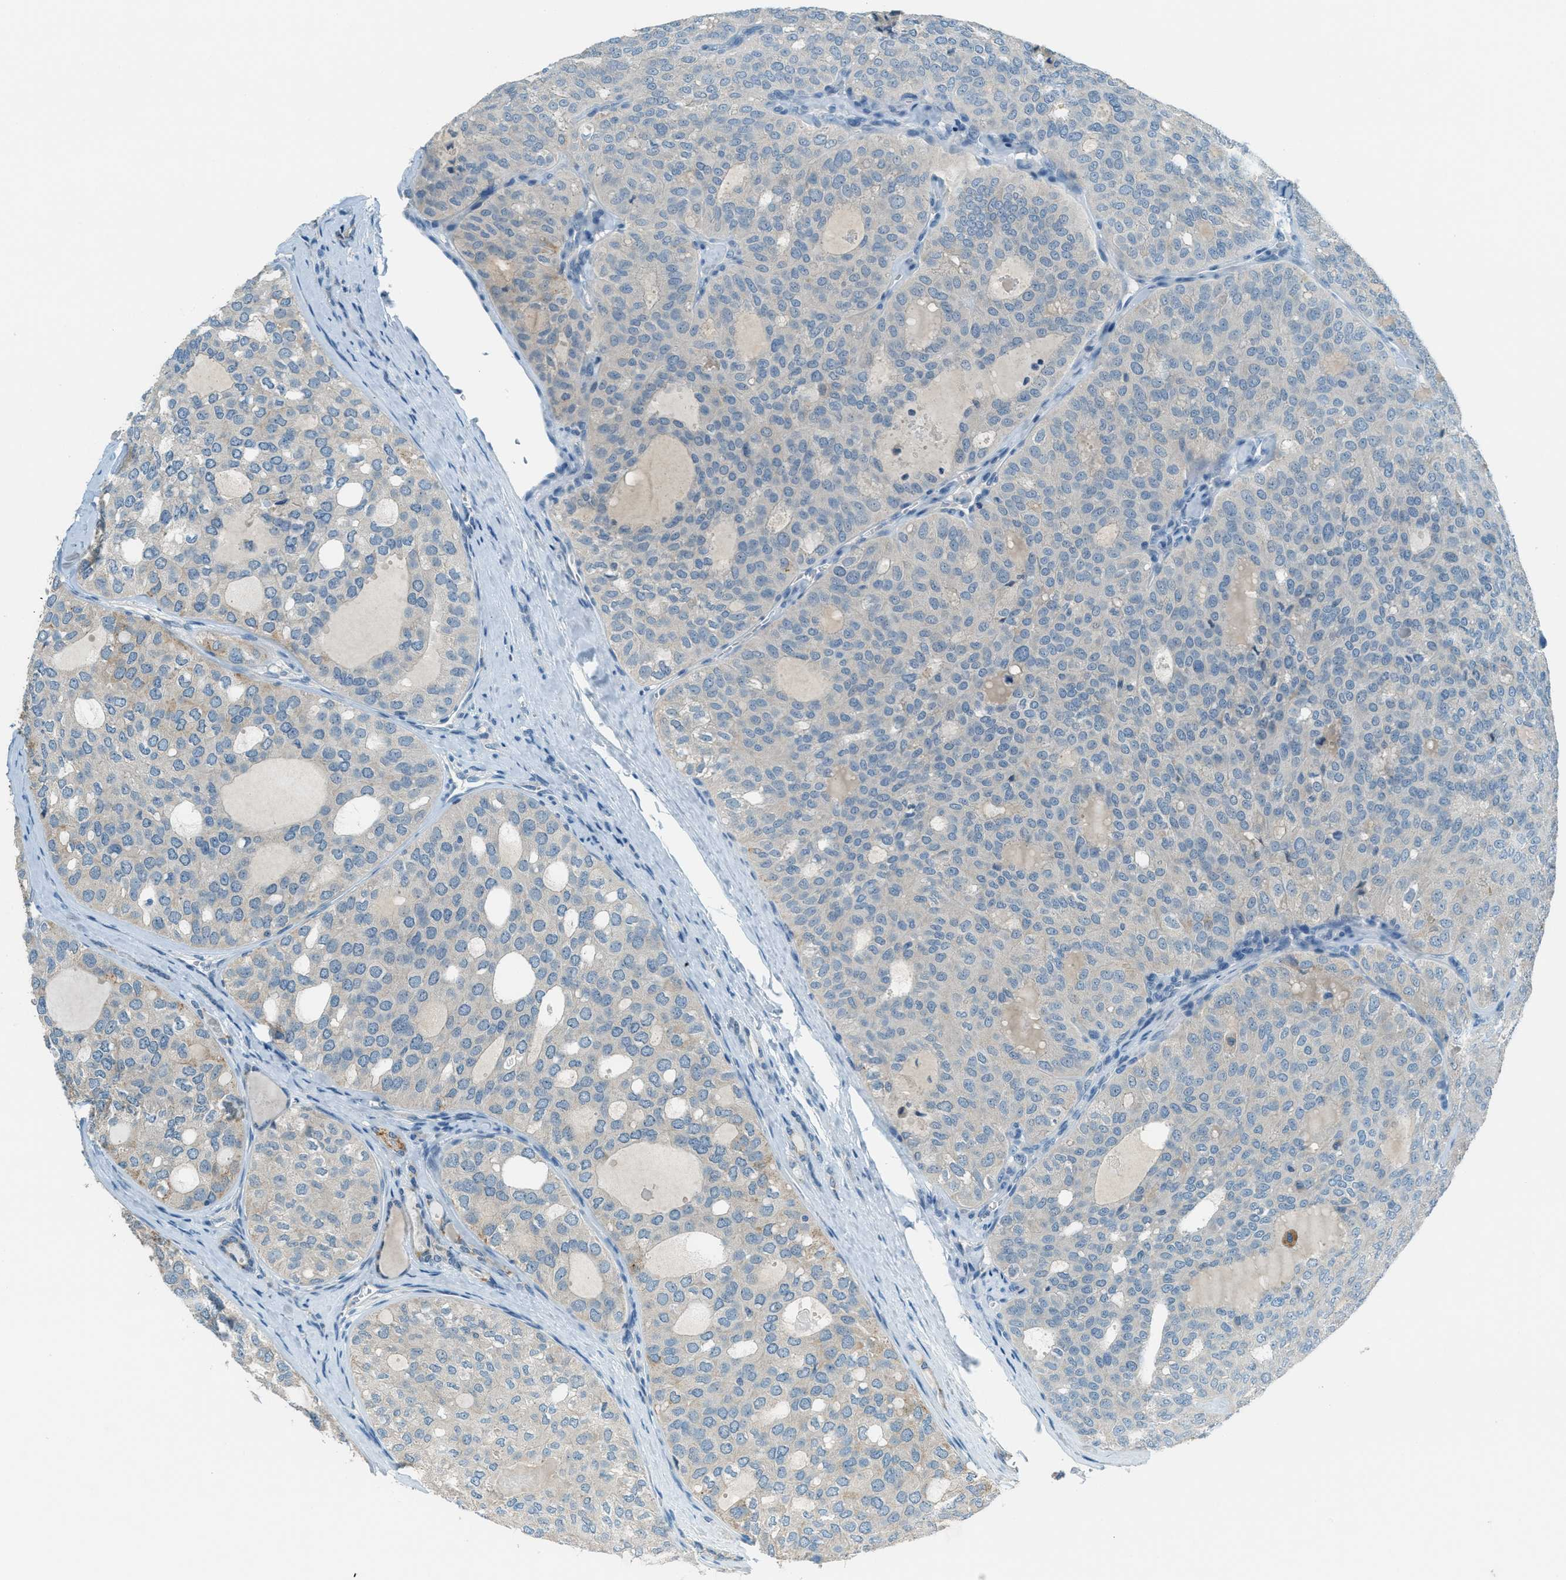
{"staining": {"intensity": "weak", "quantity": "<25%", "location": "cytoplasmic/membranous"}, "tissue": "thyroid cancer", "cell_type": "Tumor cells", "image_type": "cancer", "snomed": [{"axis": "morphology", "description": "Follicular adenoma carcinoma, NOS"}, {"axis": "topography", "description": "Thyroid gland"}], "caption": "Thyroid cancer was stained to show a protein in brown. There is no significant positivity in tumor cells.", "gene": "MSLN", "patient": {"sex": "male", "age": 75}}